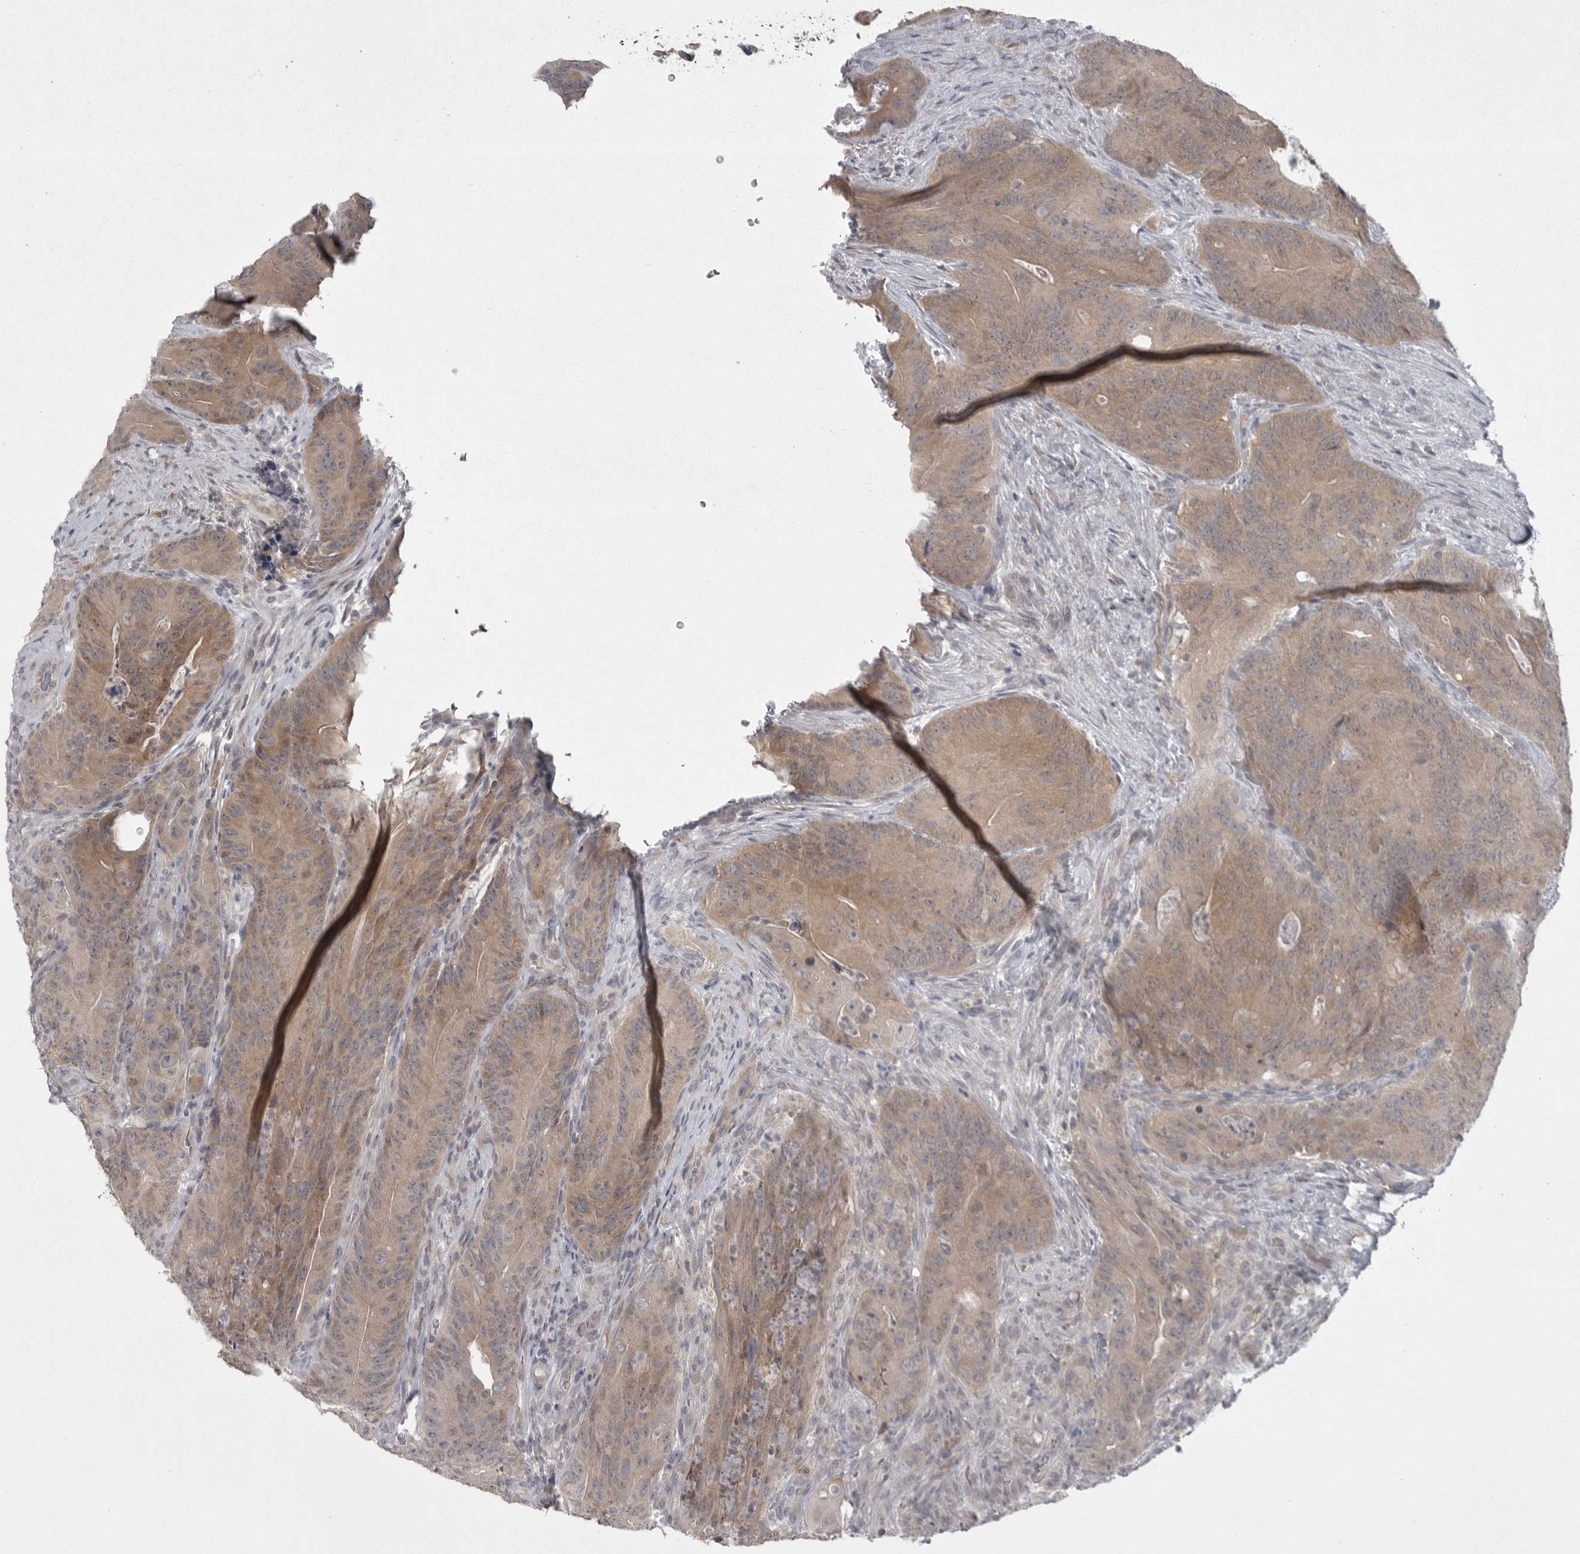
{"staining": {"intensity": "moderate", "quantity": ">75%", "location": "cytoplasmic/membranous"}, "tissue": "colorectal cancer", "cell_type": "Tumor cells", "image_type": "cancer", "snomed": [{"axis": "morphology", "description": "Normal tissue, NOS"}, {"axis": "topography", "description": "Colon"}], "caption": "This is a histology image of immunohistochemistry (IHC) staining of colorectal cancer, which shows moderate expression in the cytoplasmic/membranous of tumor cells.", "gene": "PHF13", "patient": {"sex": "female", "age": 82}}